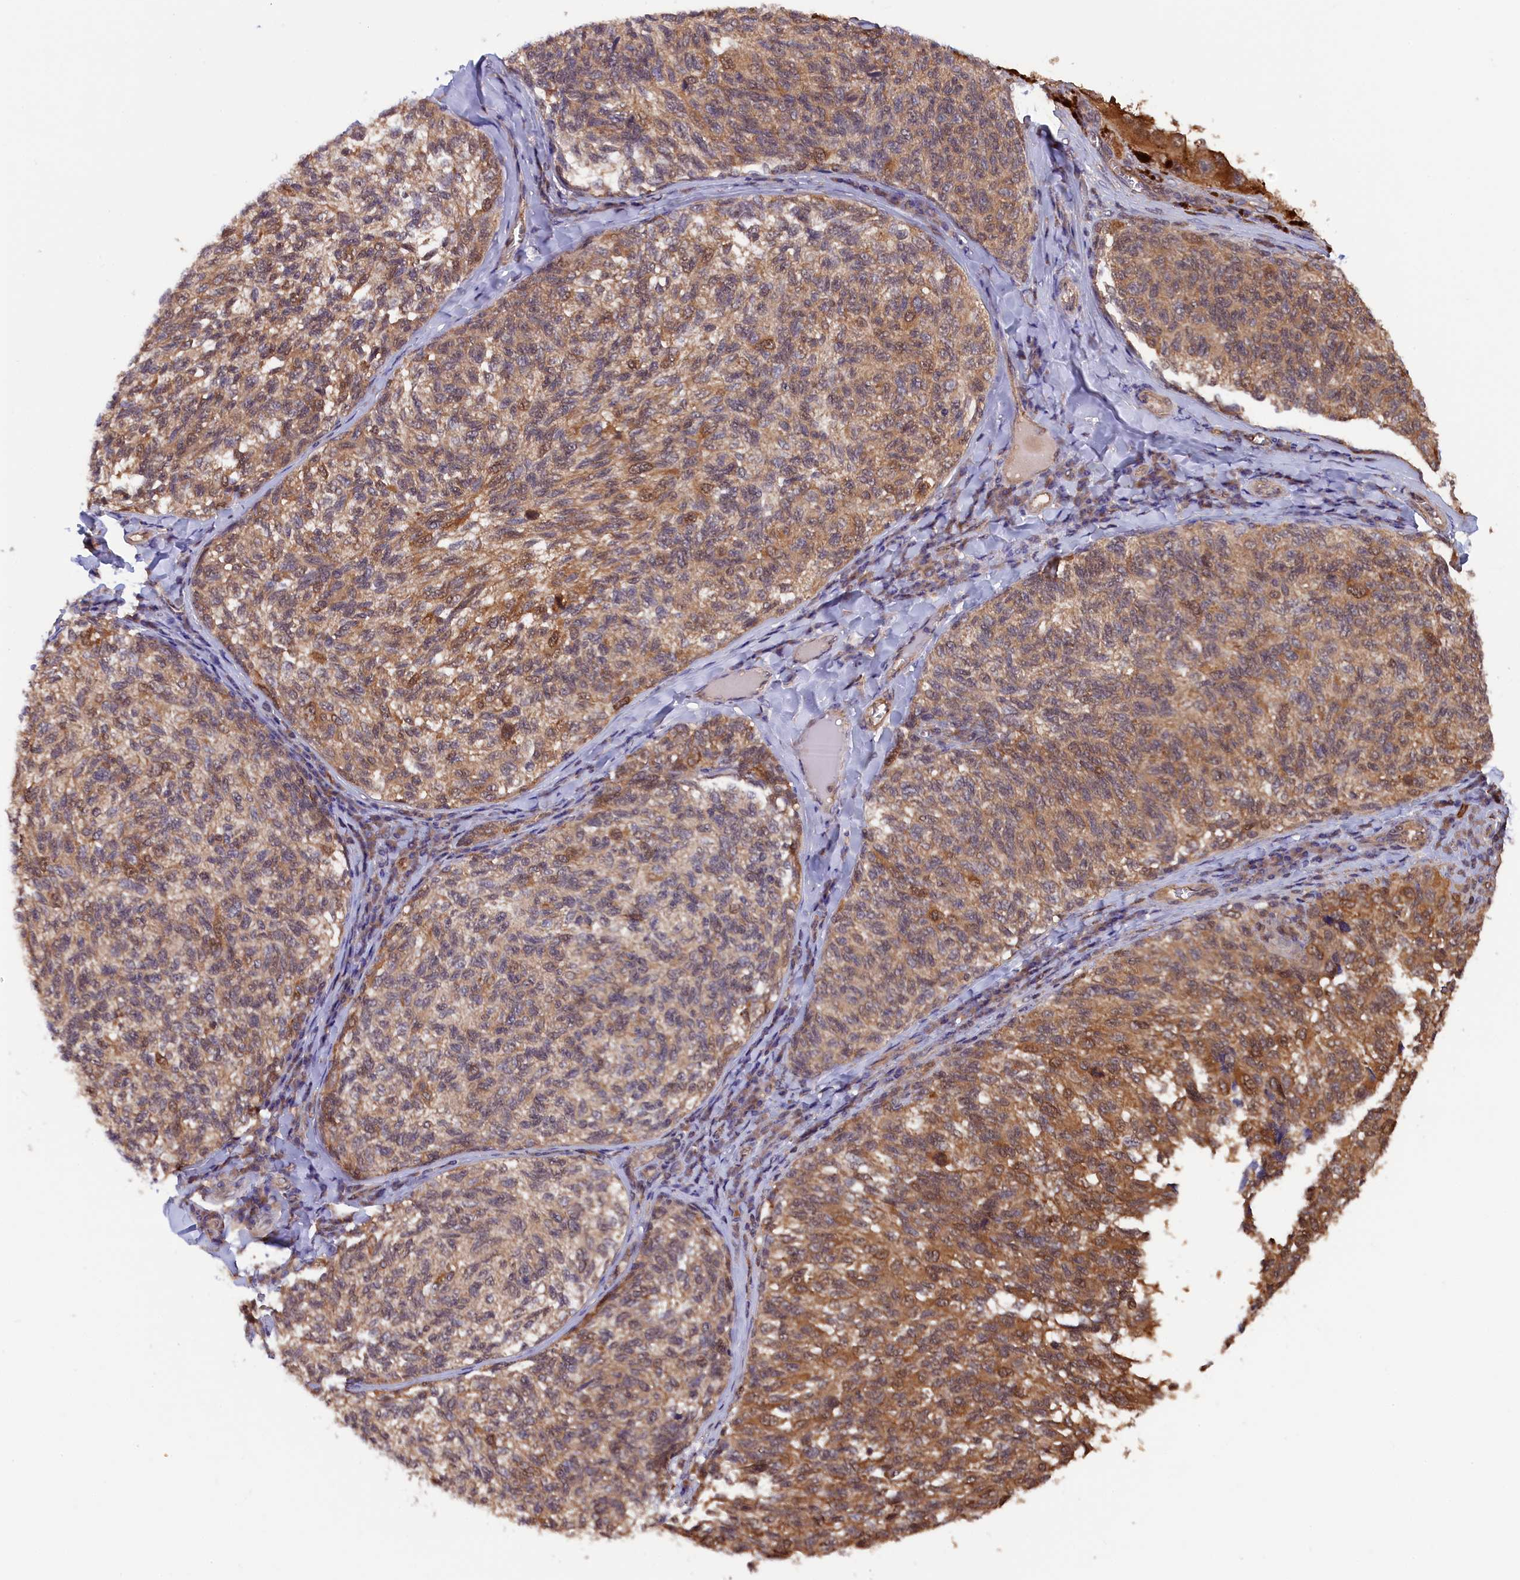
{"staining": {"intensity": "moderate", "quantity": ">75%", "location": "cytoplasmic/membranous"}, "tissue": "melanoma", "cell_type": "Tumor cells", "image_type": "cancer", "snomed": [{"axis": "morphology", "description": "Malignant melanoma, NOS"}, {"axis": "topography", "description": "Skin"}], "caption": "This image exhibits melanoma stained with IHC to label a protein in brown. The cytoplasmic/membranous of tumor cells show moderate positivity for the protein. Nuclei are counter-stained blue.", "gene": "JPT2", "patient": {"sex": "female", "age": 73}}